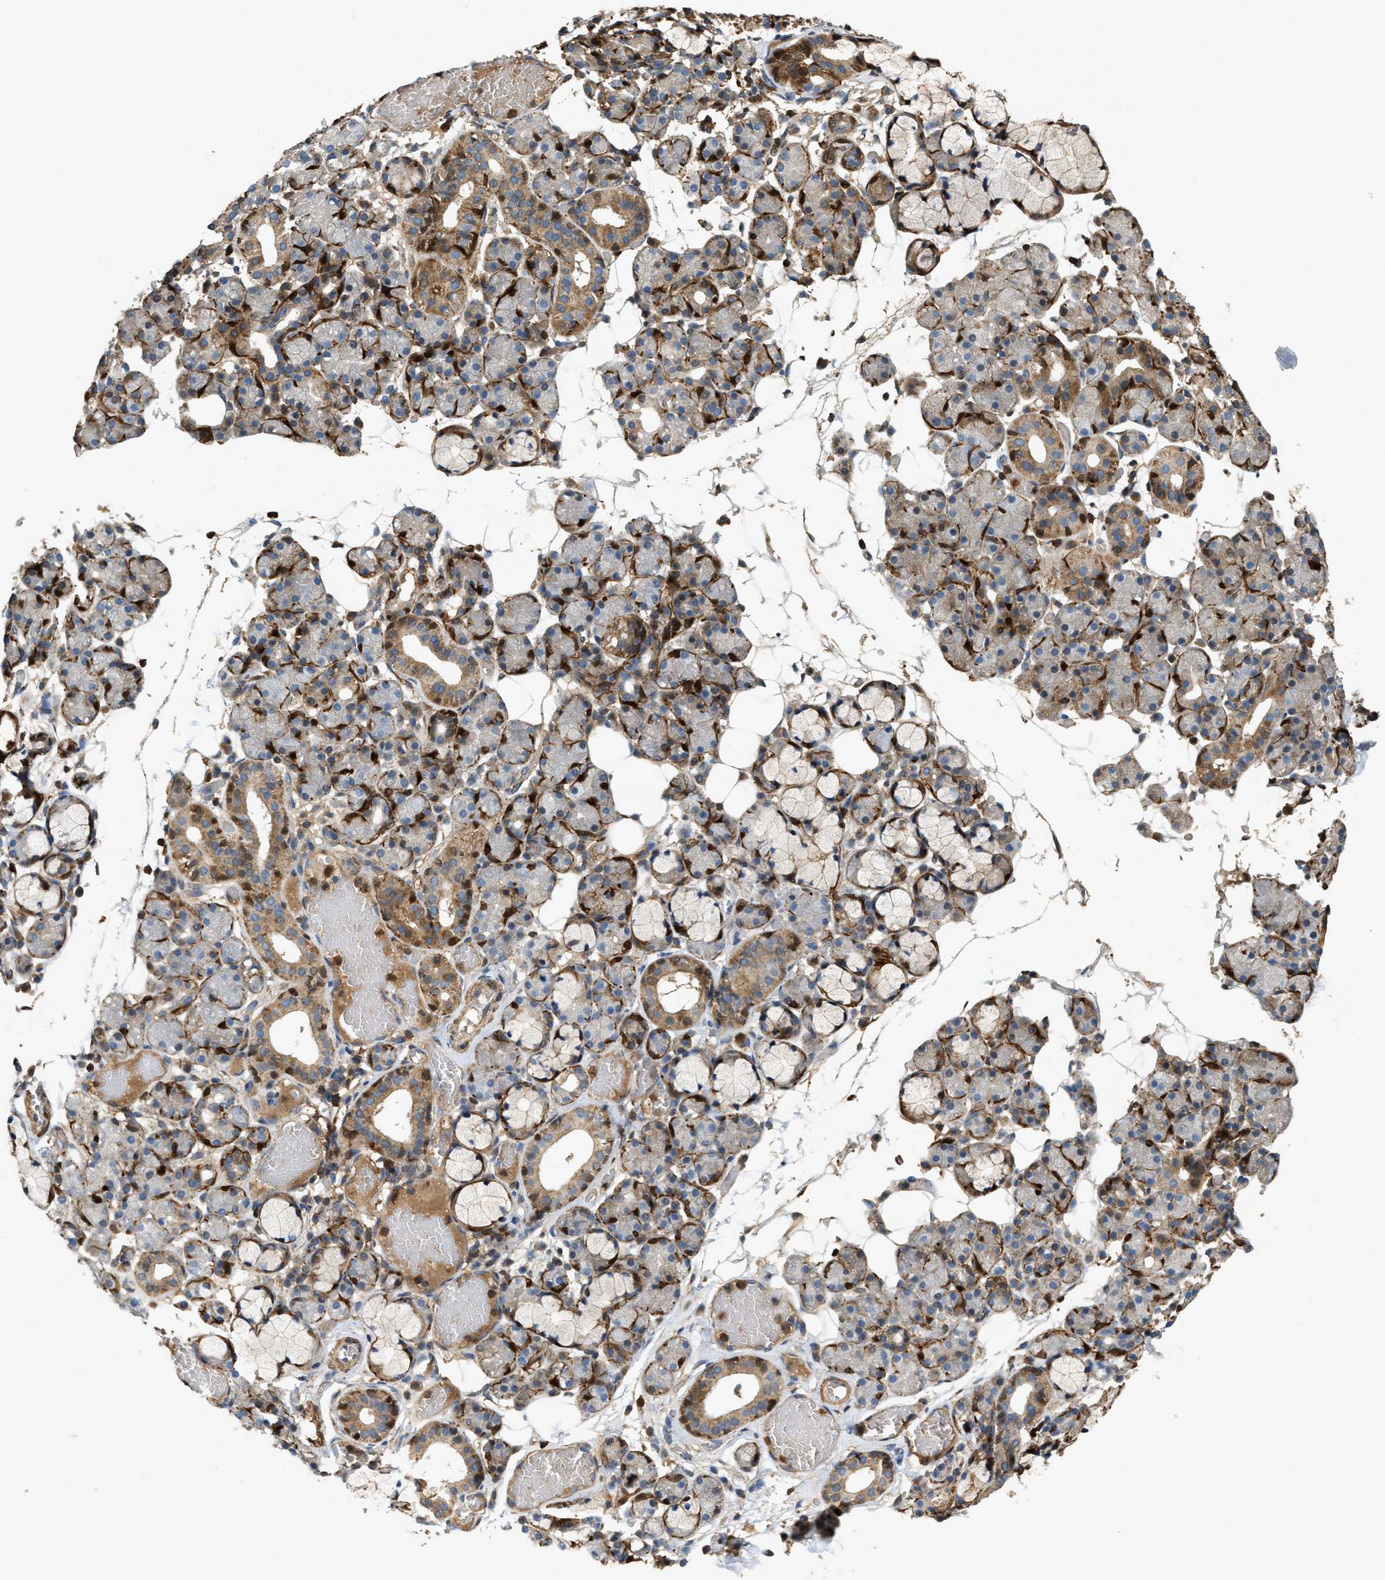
{"staining": {"intensity": "moderate", "quantity": "25%-75%", "location": "cytoplasmic/membranous"}, "tissue": "salivary gland", "cell_type": "Glandular cells", "image_type": "normal", "snomed": [{"axis": "morphology", "description": "Normal tissue, NOS"}, {"axis": "topography", "description": "Salivary gland"}], "caption": "Moderate cytoplasmic/membranous protein positivity is appreciated in about 25%-75% of glandular cells in salivary gland. (Stains: DAB in brown, nuclei in blue, Microscopy: brightfield microscopy at high magnification).", "gene": "SERPINB5", "patient": {"sex": "male", "age": 63}}